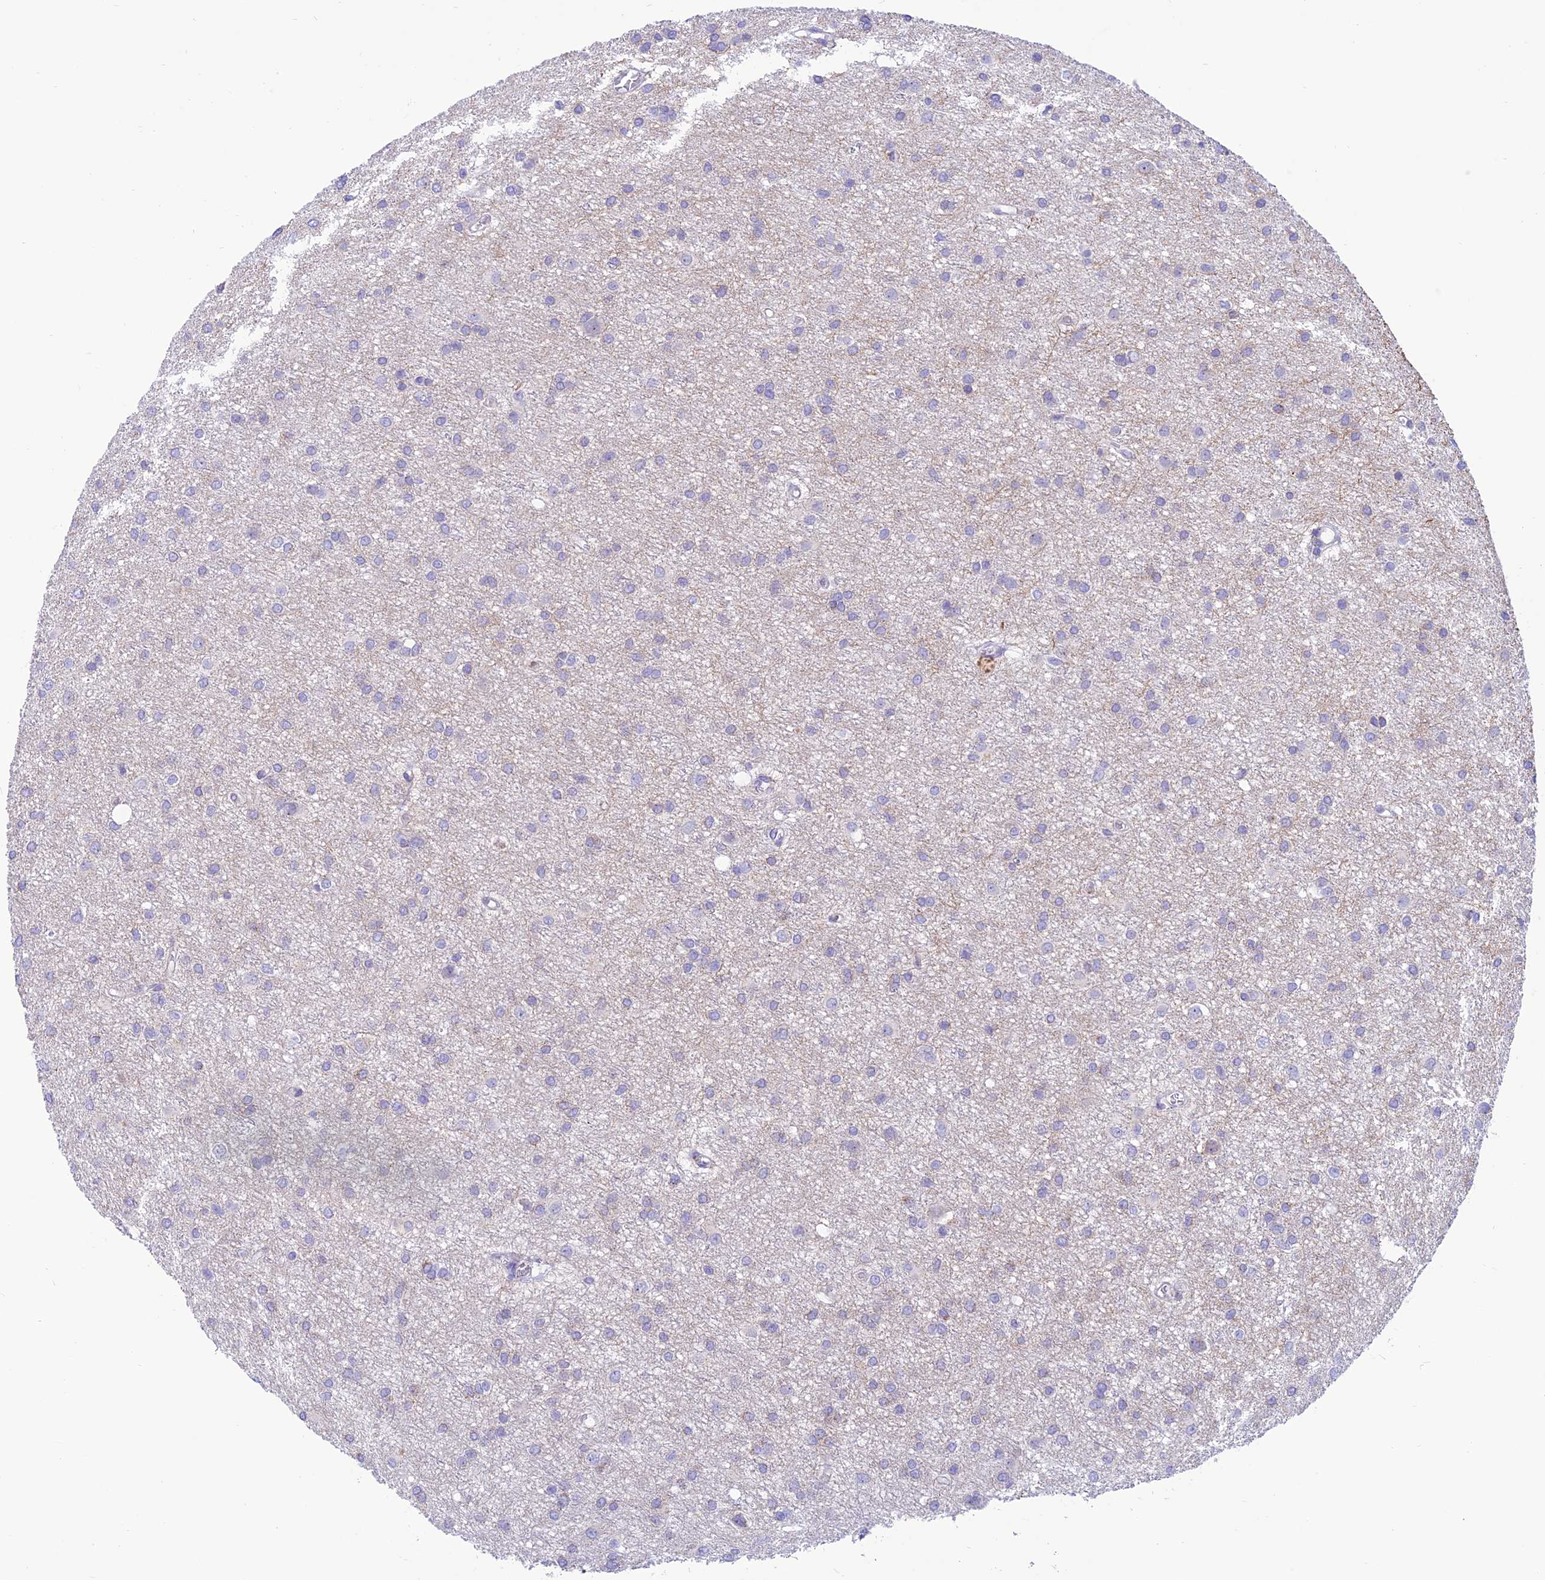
{"staining": {"intensity": "negative", "quantity": "none", "location": "none"}, "tissue": "glioma", "cell_type": "Tumor cells", "image_type": "cancer", "snomed": [{"axis": "morphology", "description": "Glioma, malignant, High grade"}, {"axis": "topography", "description": "Brain"}], "caption": "IHC photomicrograph of human glioma stained for a protein (brown), which shows no expression in tumor cells.", "gene": "FAM186B", "patient": {"sex": "female", "age": 50}}